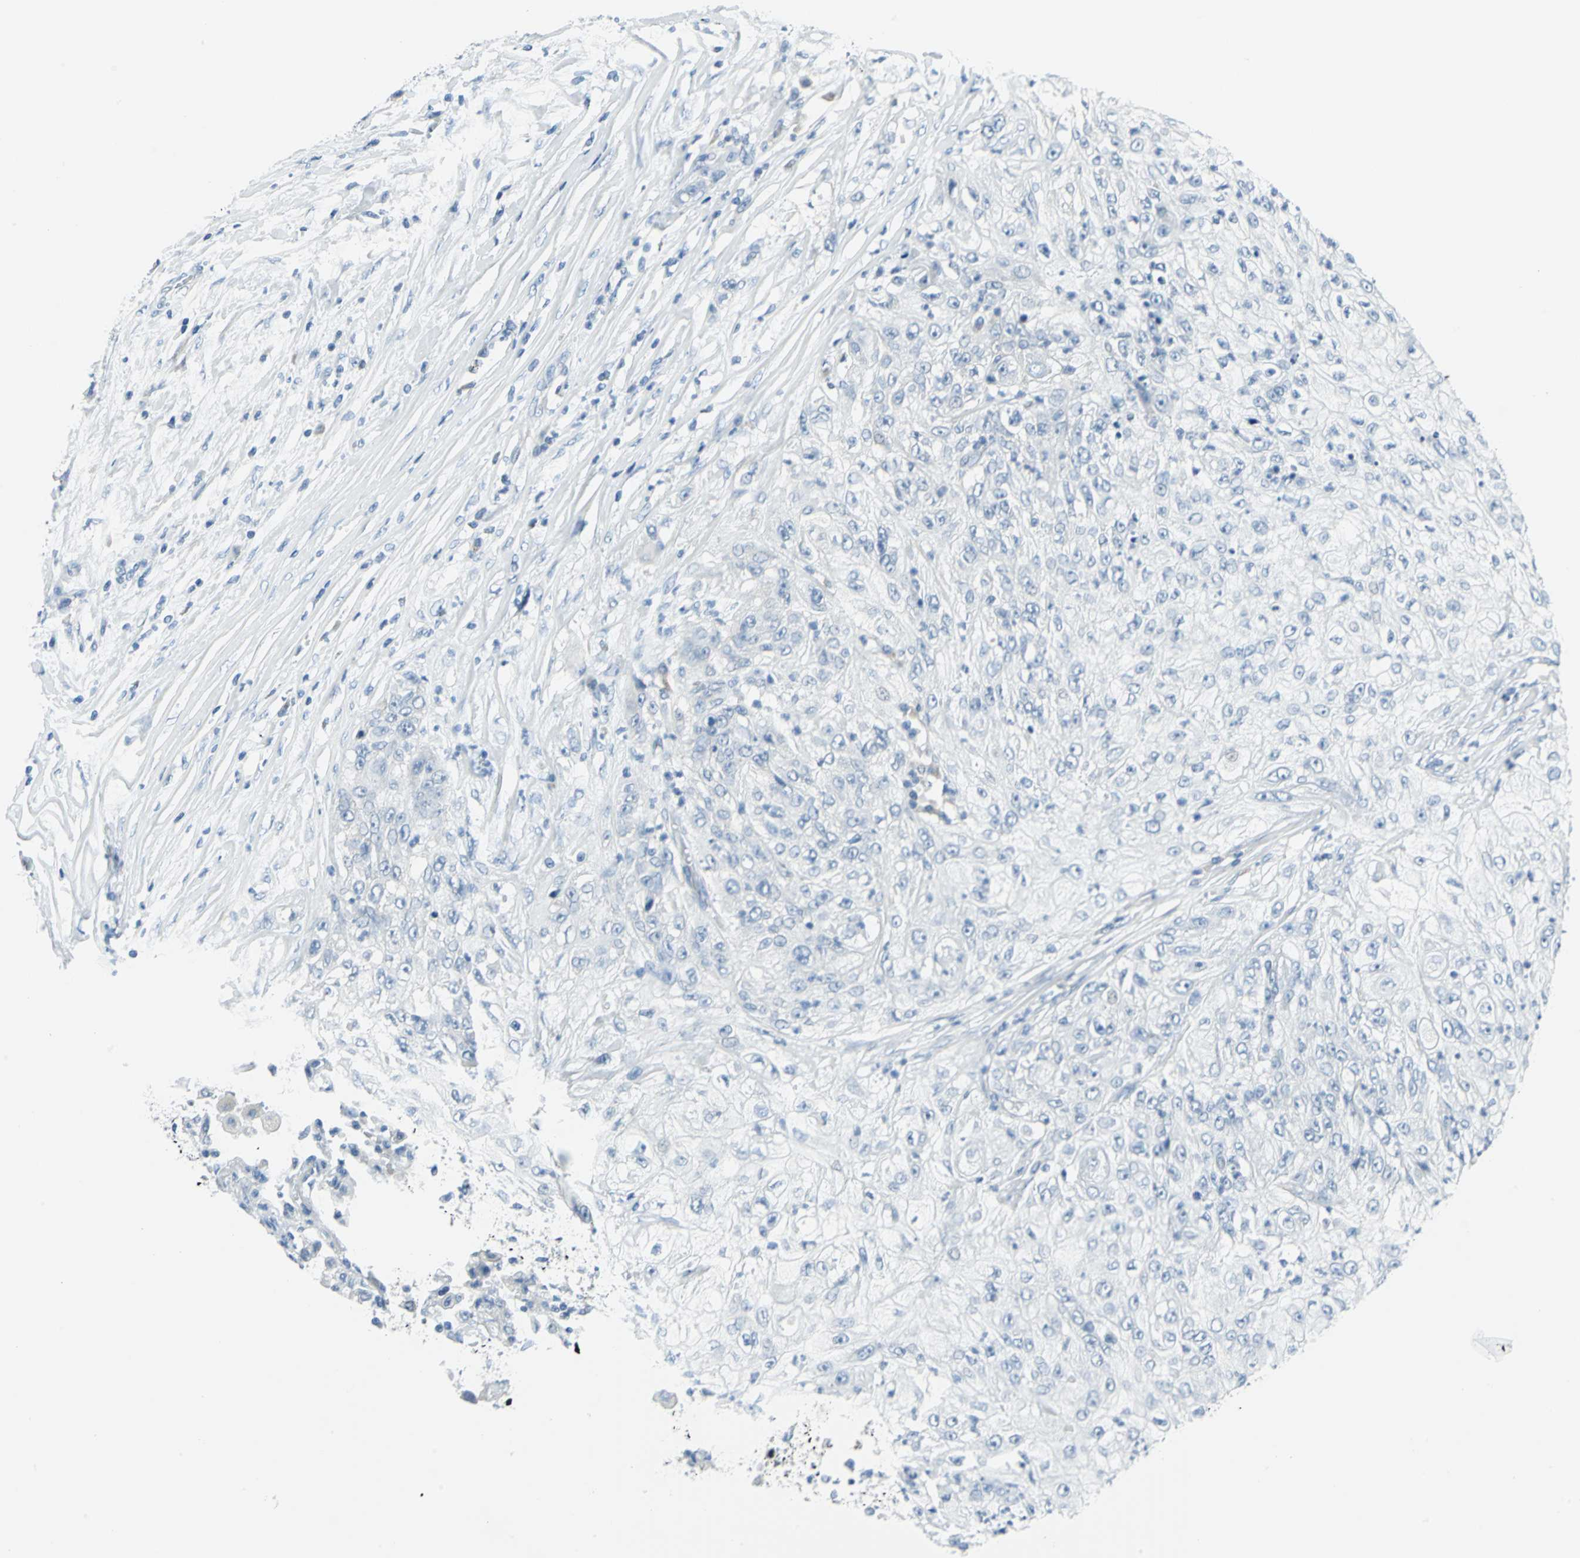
{"staining": {"intensity": "negative", "quantity": "none", "location": "none"}, "tissue": "lung cancer", "cell_type": "Tumor cells", "image_type": "cancer", "snomed": [{"axis": "morphology", "description": "Inflammation, NOS"}, {"axis": "morphology", "description": "Squamous cell carcinoma, NOS"}, {"axis": "topography", "description": "Lymph node"}, {"axis": "topography", "description": "Soft tissue"}, {"axis": "topography", "description": "Lung"}], "caption": "There is no significant expression in tumor cells of lung squamous cell carcinoma. Nuclei are stained in blue.", "gene": "DNAI2", "patient": {"sex": "male", "age": 66}}